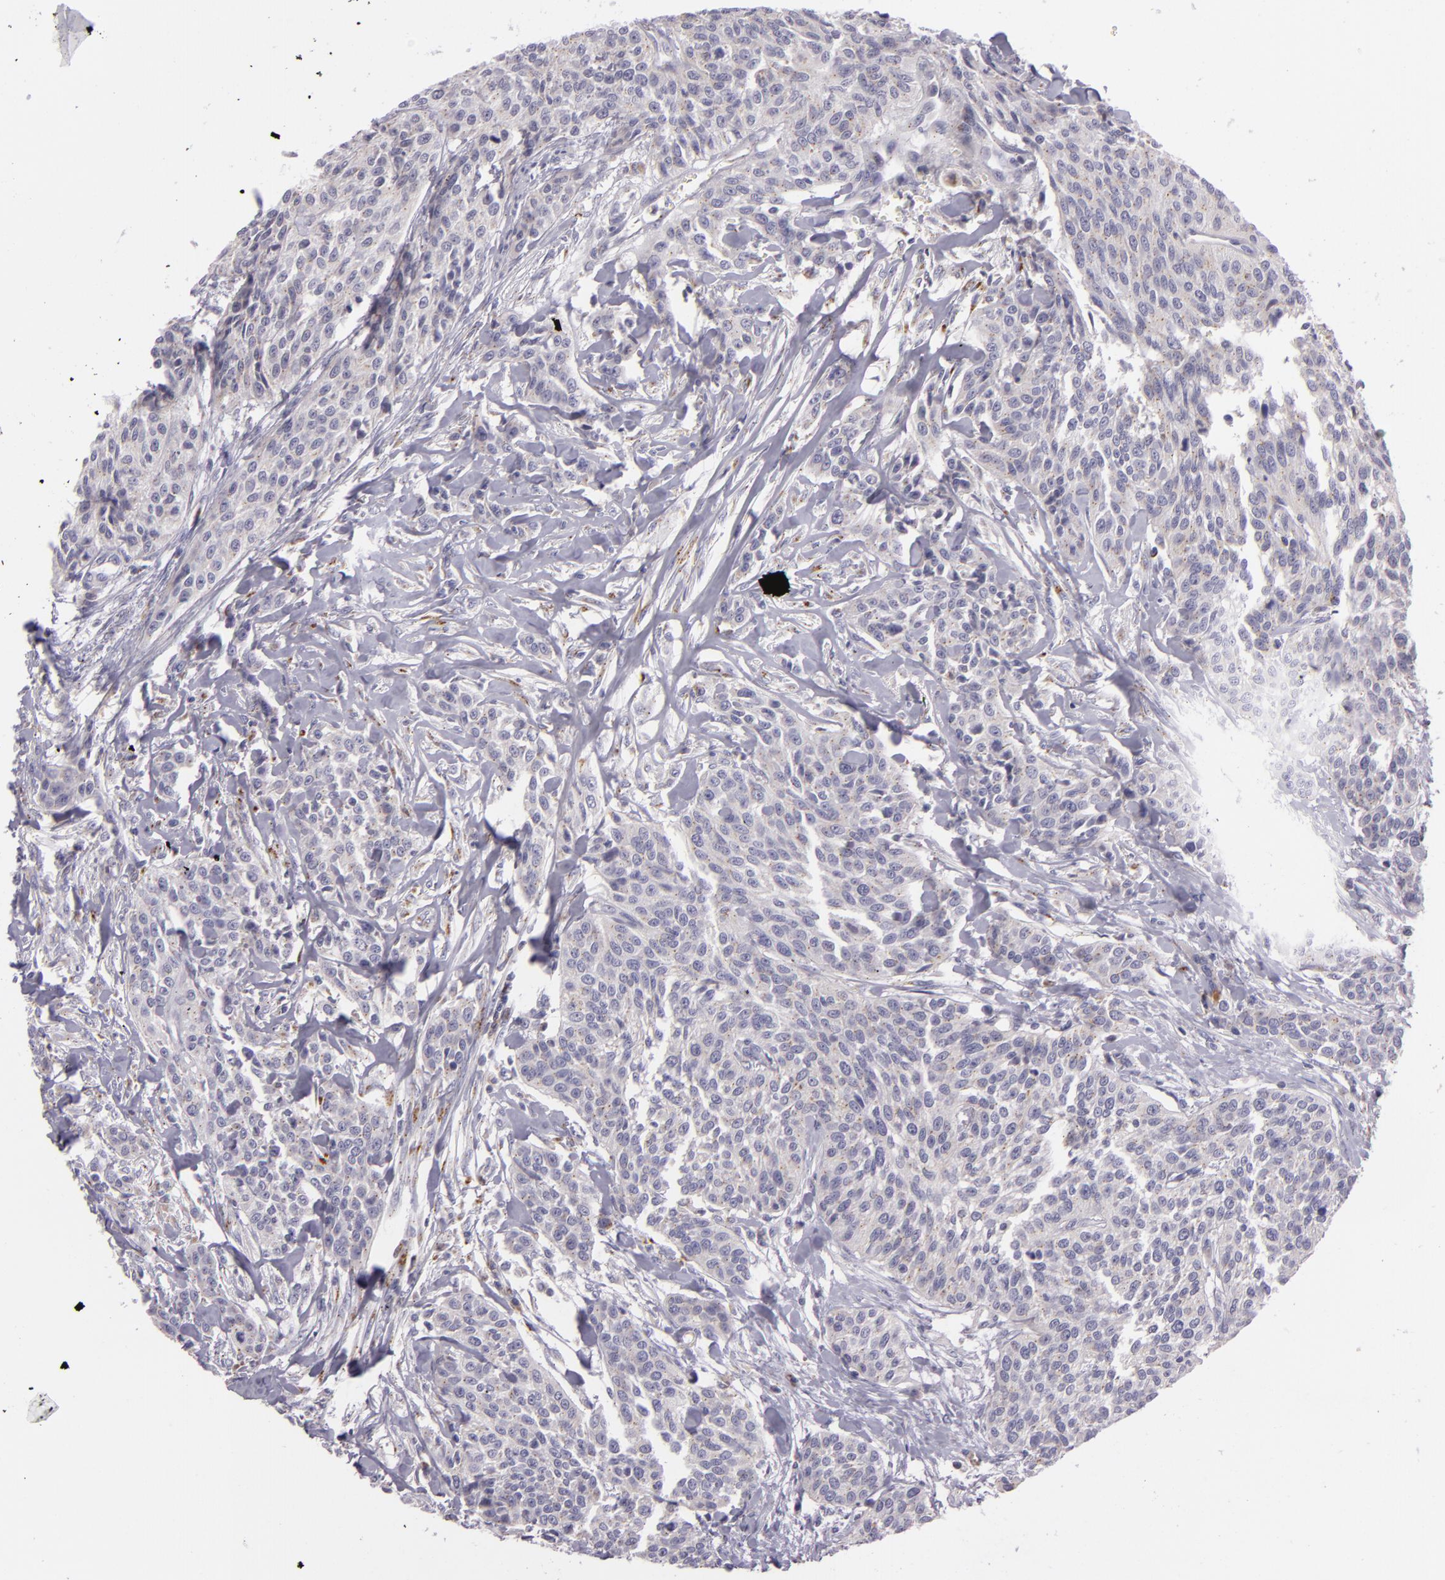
{"staining": {"intensity": "negative", "quantity": "none", "location": "none"}, "tissue": "urothelial cancer", "cell_type": "Tumor cells", "image_type": "cancer", "snomed": [{"axis": "morphology", "description": "Urothelial carcinoma, High grade"}, {"axis": "topography", "description": "Urinary bladder"}], "caption": "This micrograph is of urothelial cancer stained with immunohistochemistry to label a protein in brown with the nuclei are counter-stained blue. There is no expression in tumor cells.", "gene": "CILK1", "patient": {"sex": "male", "age": 56}}